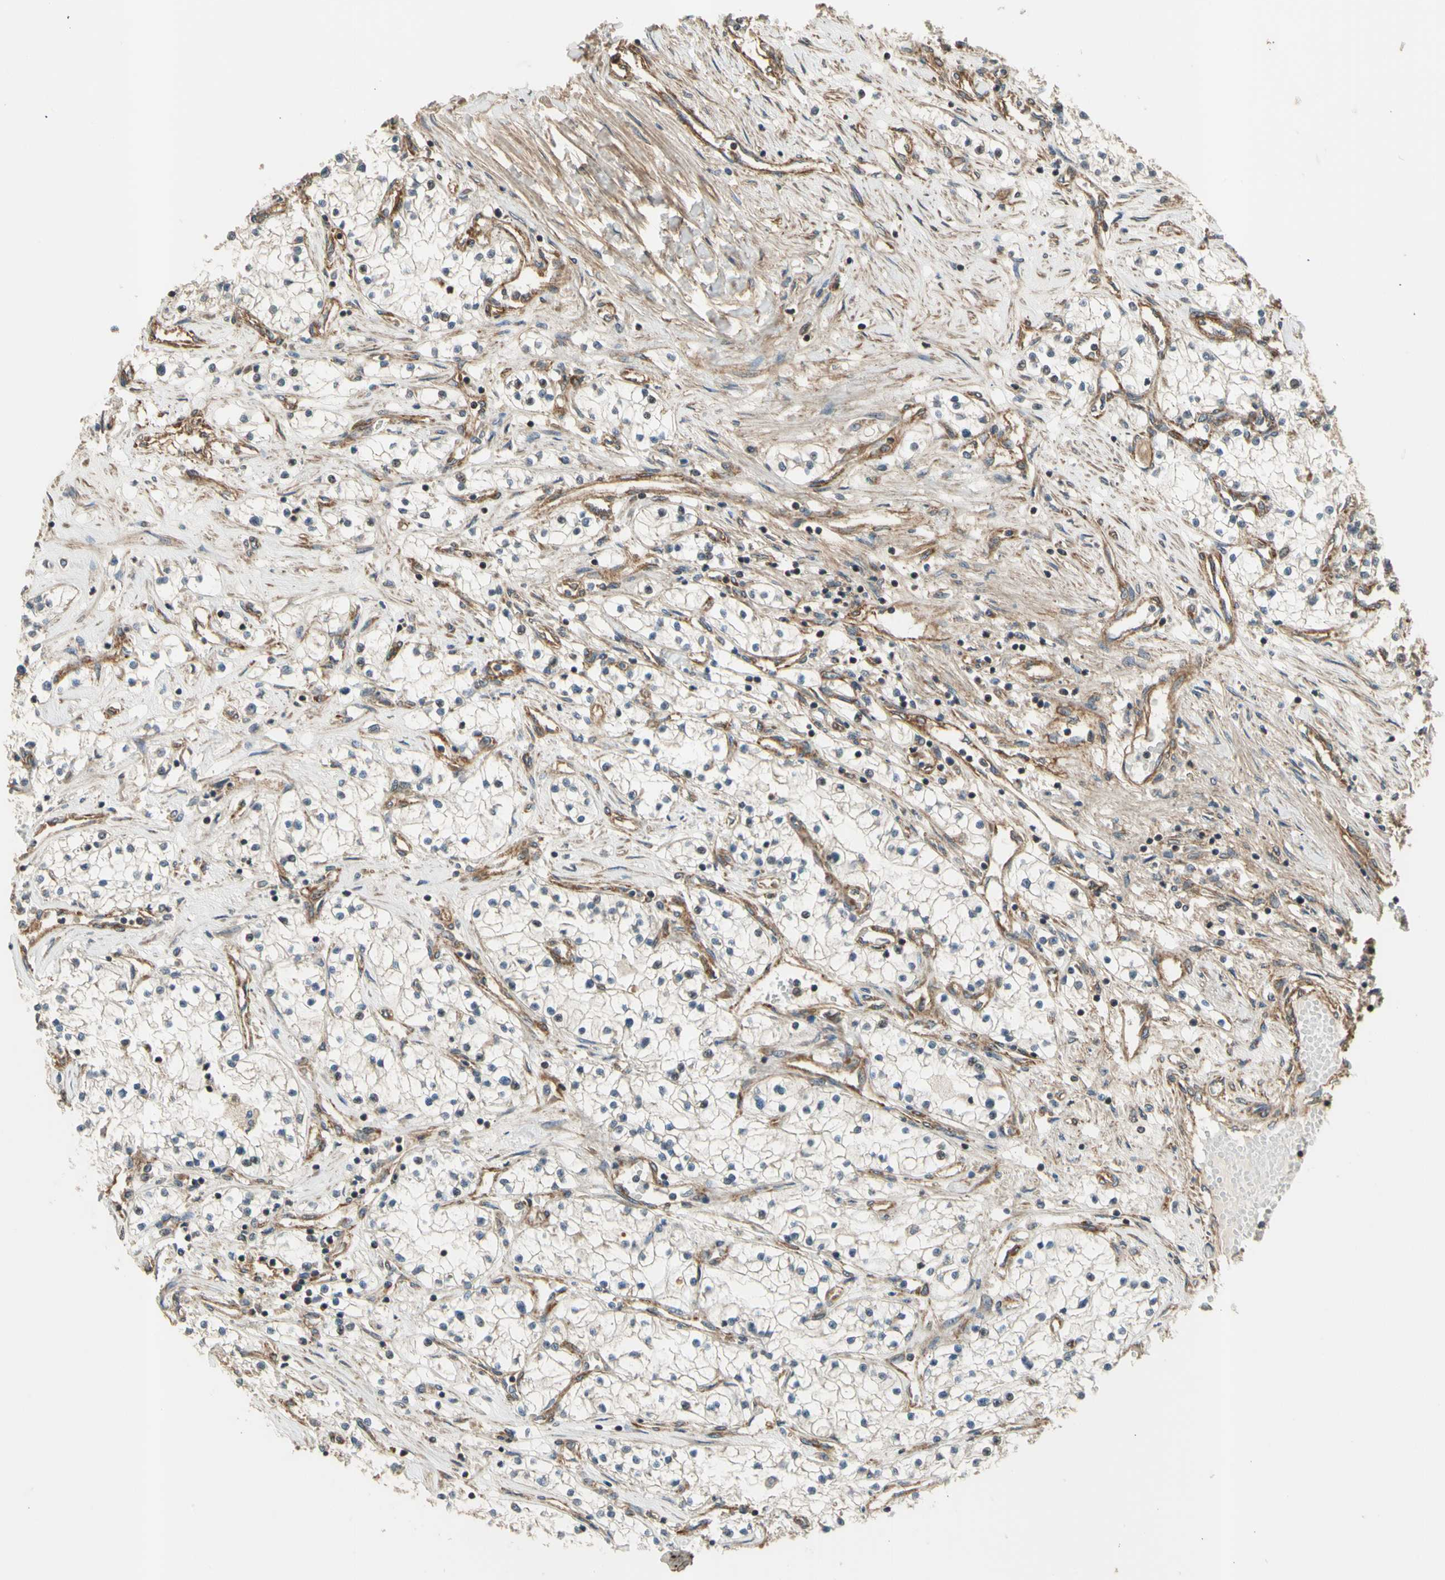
{"staining": {"intensity": "negative", "quantity": "none", "location": "none"}, "tissue": "renal cancer", "cell_type": "Tumor cells", "image_type": "cancer", "snomed": [{"axis": "morphology", "description": "Adenocarcinoma, NOS"}, {"axis": "topography", "description": "Kidney"}], "caption": "The photomicrograph exhibits no staining of tumor cells in adenocarcinoma (renal). (Brightfield microscopy of DAB IHC at high magnification).", "gene": "EFNB2", "patient": {"sex": "male", "age": 68}}